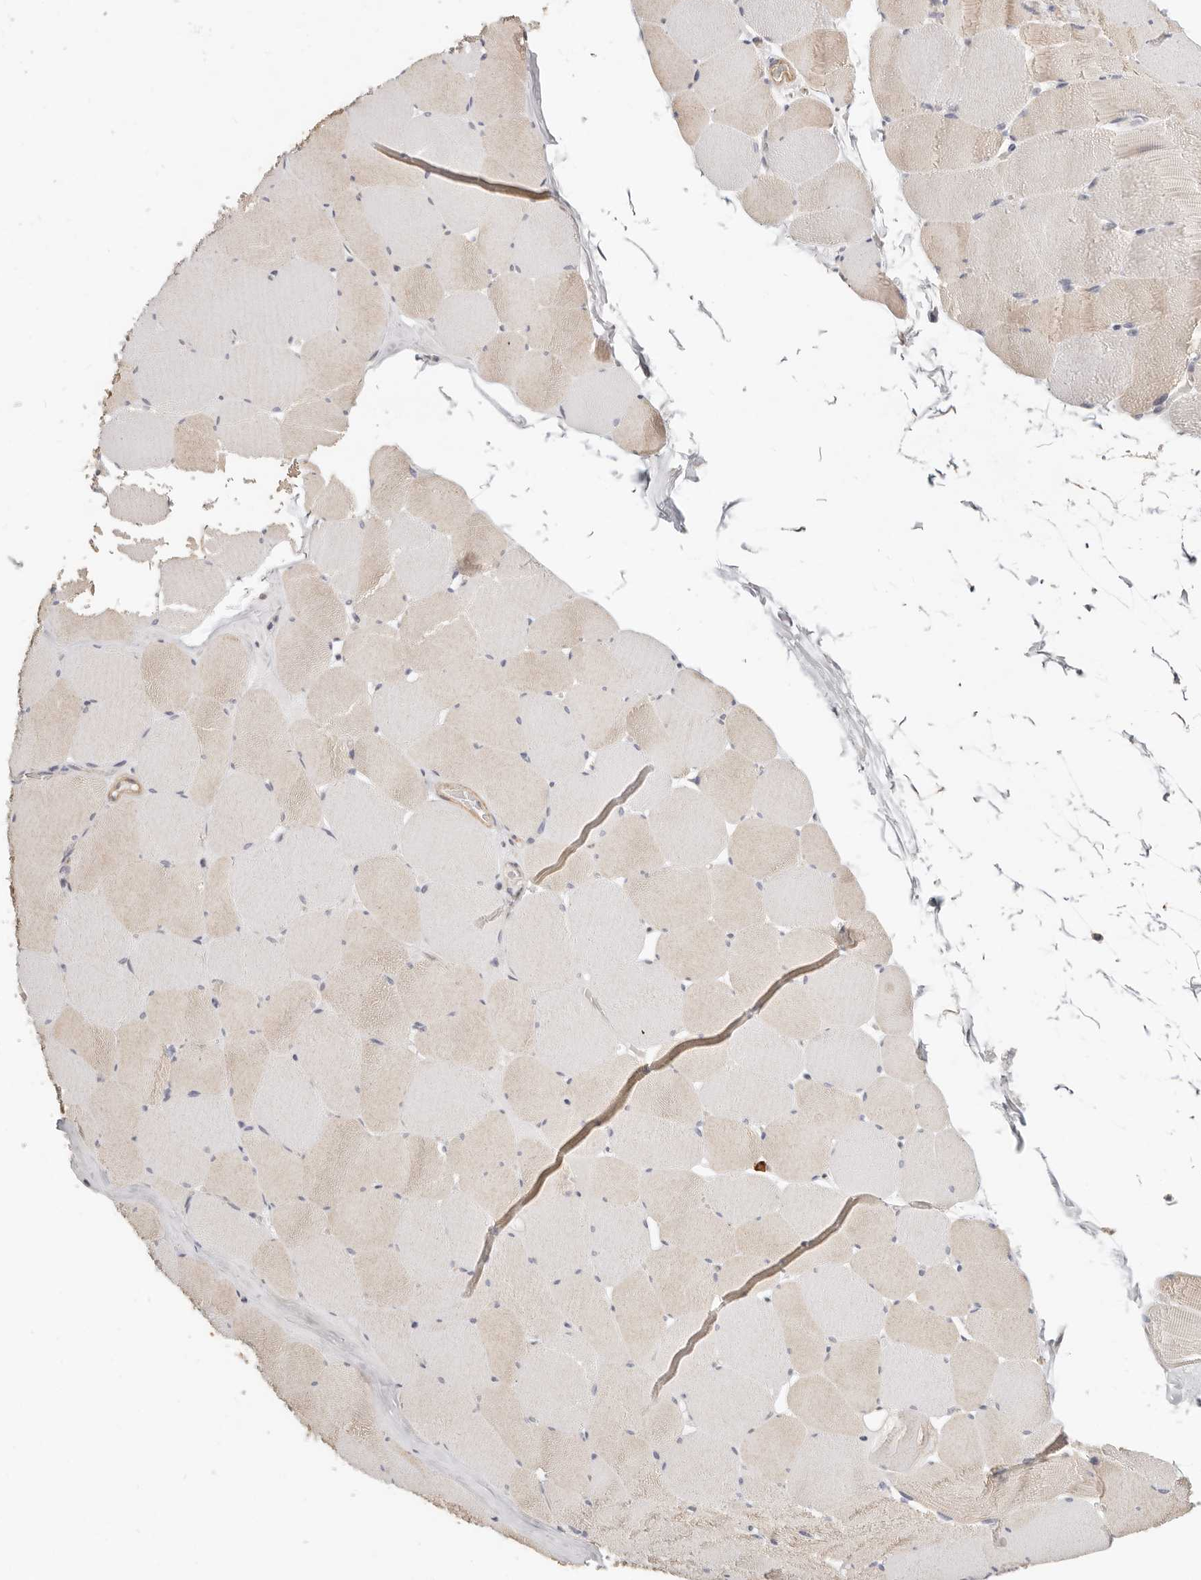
{"staining": {"intensity": "weak", "quantity": "<25%", "location": "cytoplasmic/membranous"}, "tissue": "skeletal muscle", "cell_type": "Myocytes", "image_type": "normal", "snomed": [{"axis": "morphology", "description": "Normal tissue, NOS"}, {"axis": "topography", "description": "Skeletal muscle"}], "caption": "The photomicrograph displays no staining of myocytes in unremarkable skeletal muscle. Nuclei are stained in blue.", "gene": "ZRANB1", "patient": {"sex": "male", "age": 62}}